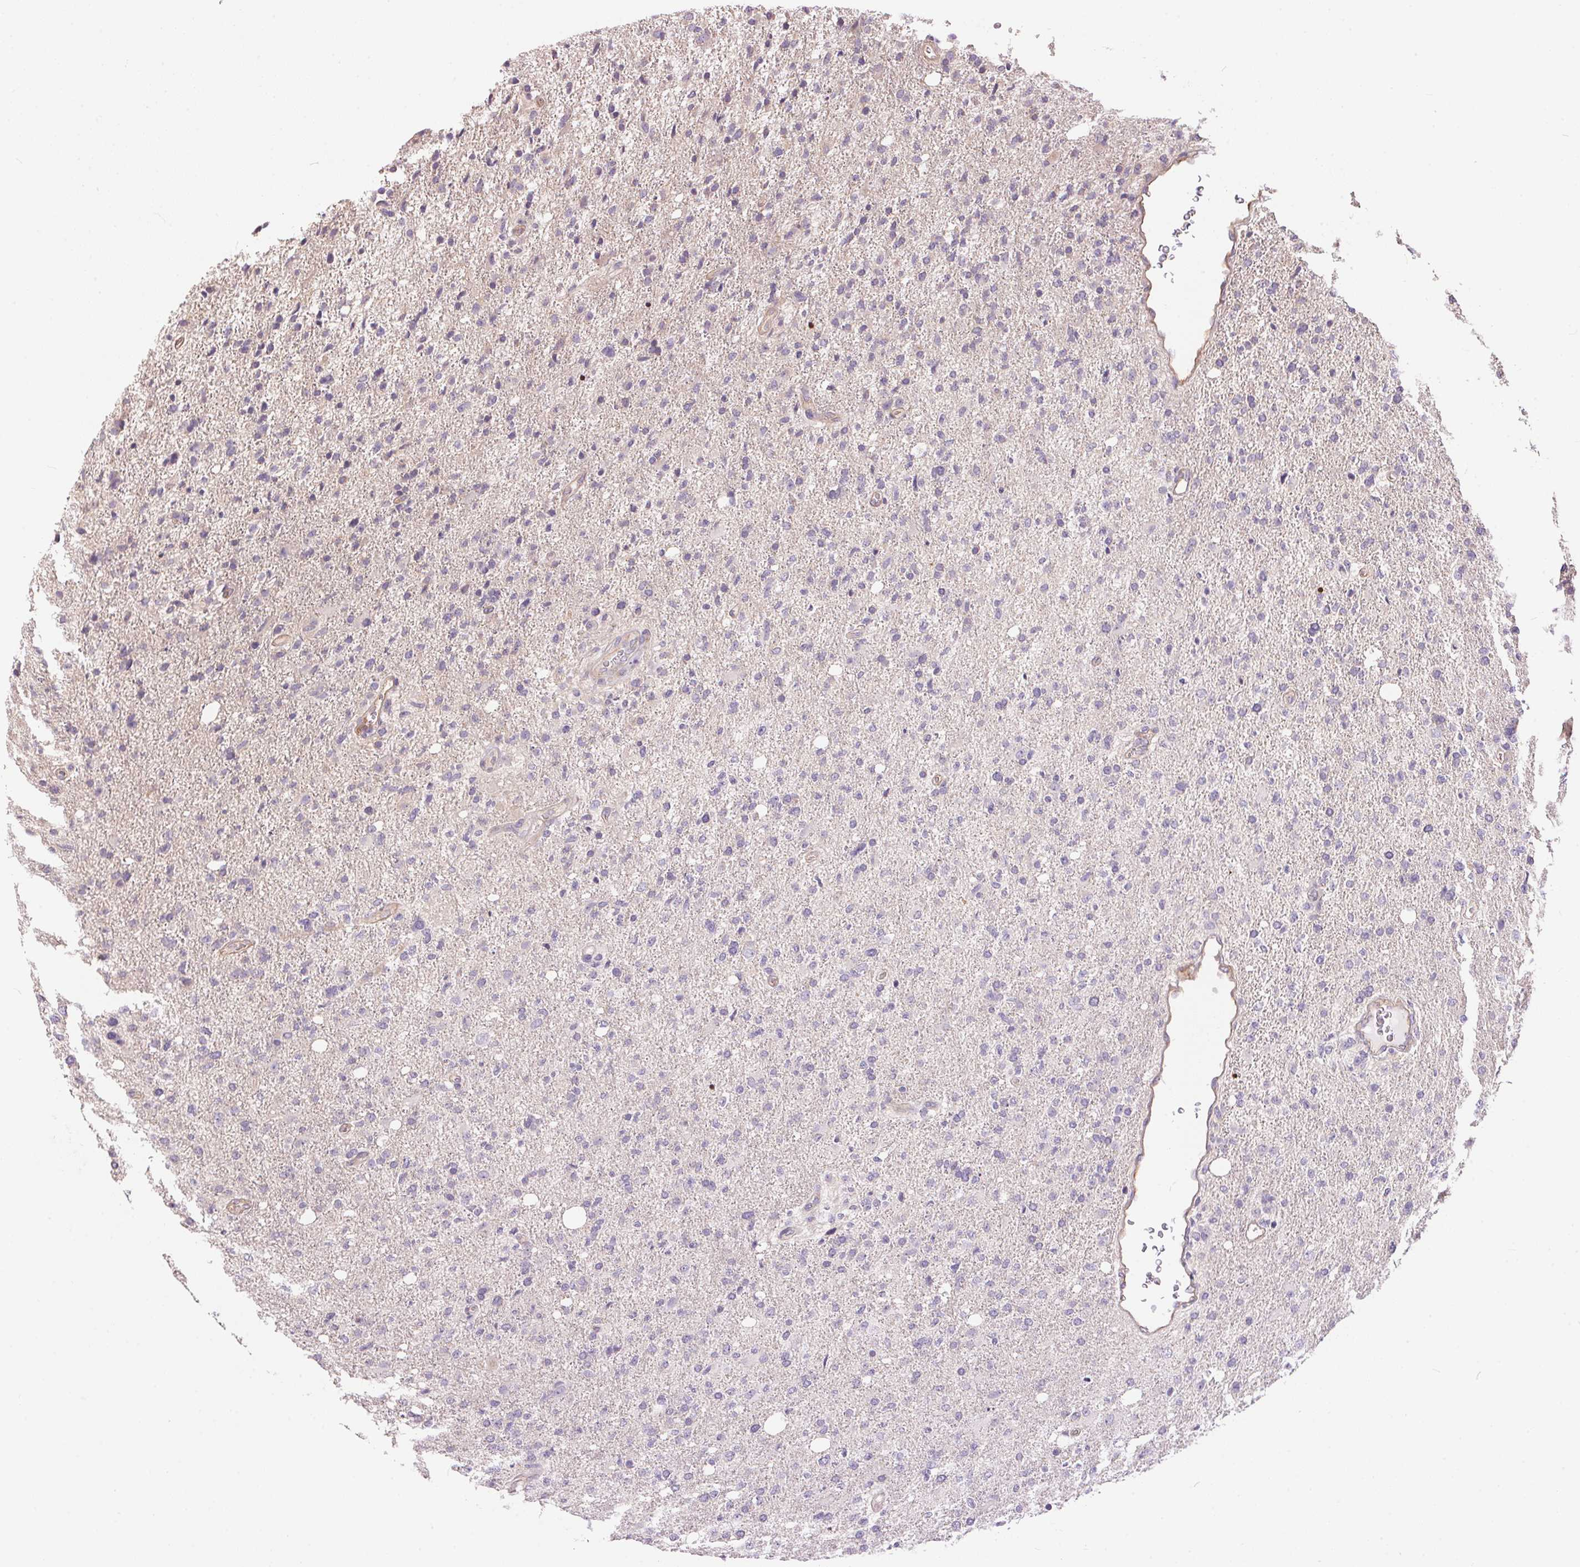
{"staining": {"intensity": "negative", "quantity": "none", "location": "none"}, "tissue": "glioma", "cell_type": "Tumor cells", "image_type": "cancer", "snomed": [{"axis": "morphology", "description": "Glioma, malignant, High grade"}, {"axis": "topography", "description": "Cerebral cortex"}], "caption": "This is an IHC image of human malignant glioma (high-grade). There is no staining in tumor cells.", "gene": "UNC13B", "patient": {"sex": "male", "age": 70}}